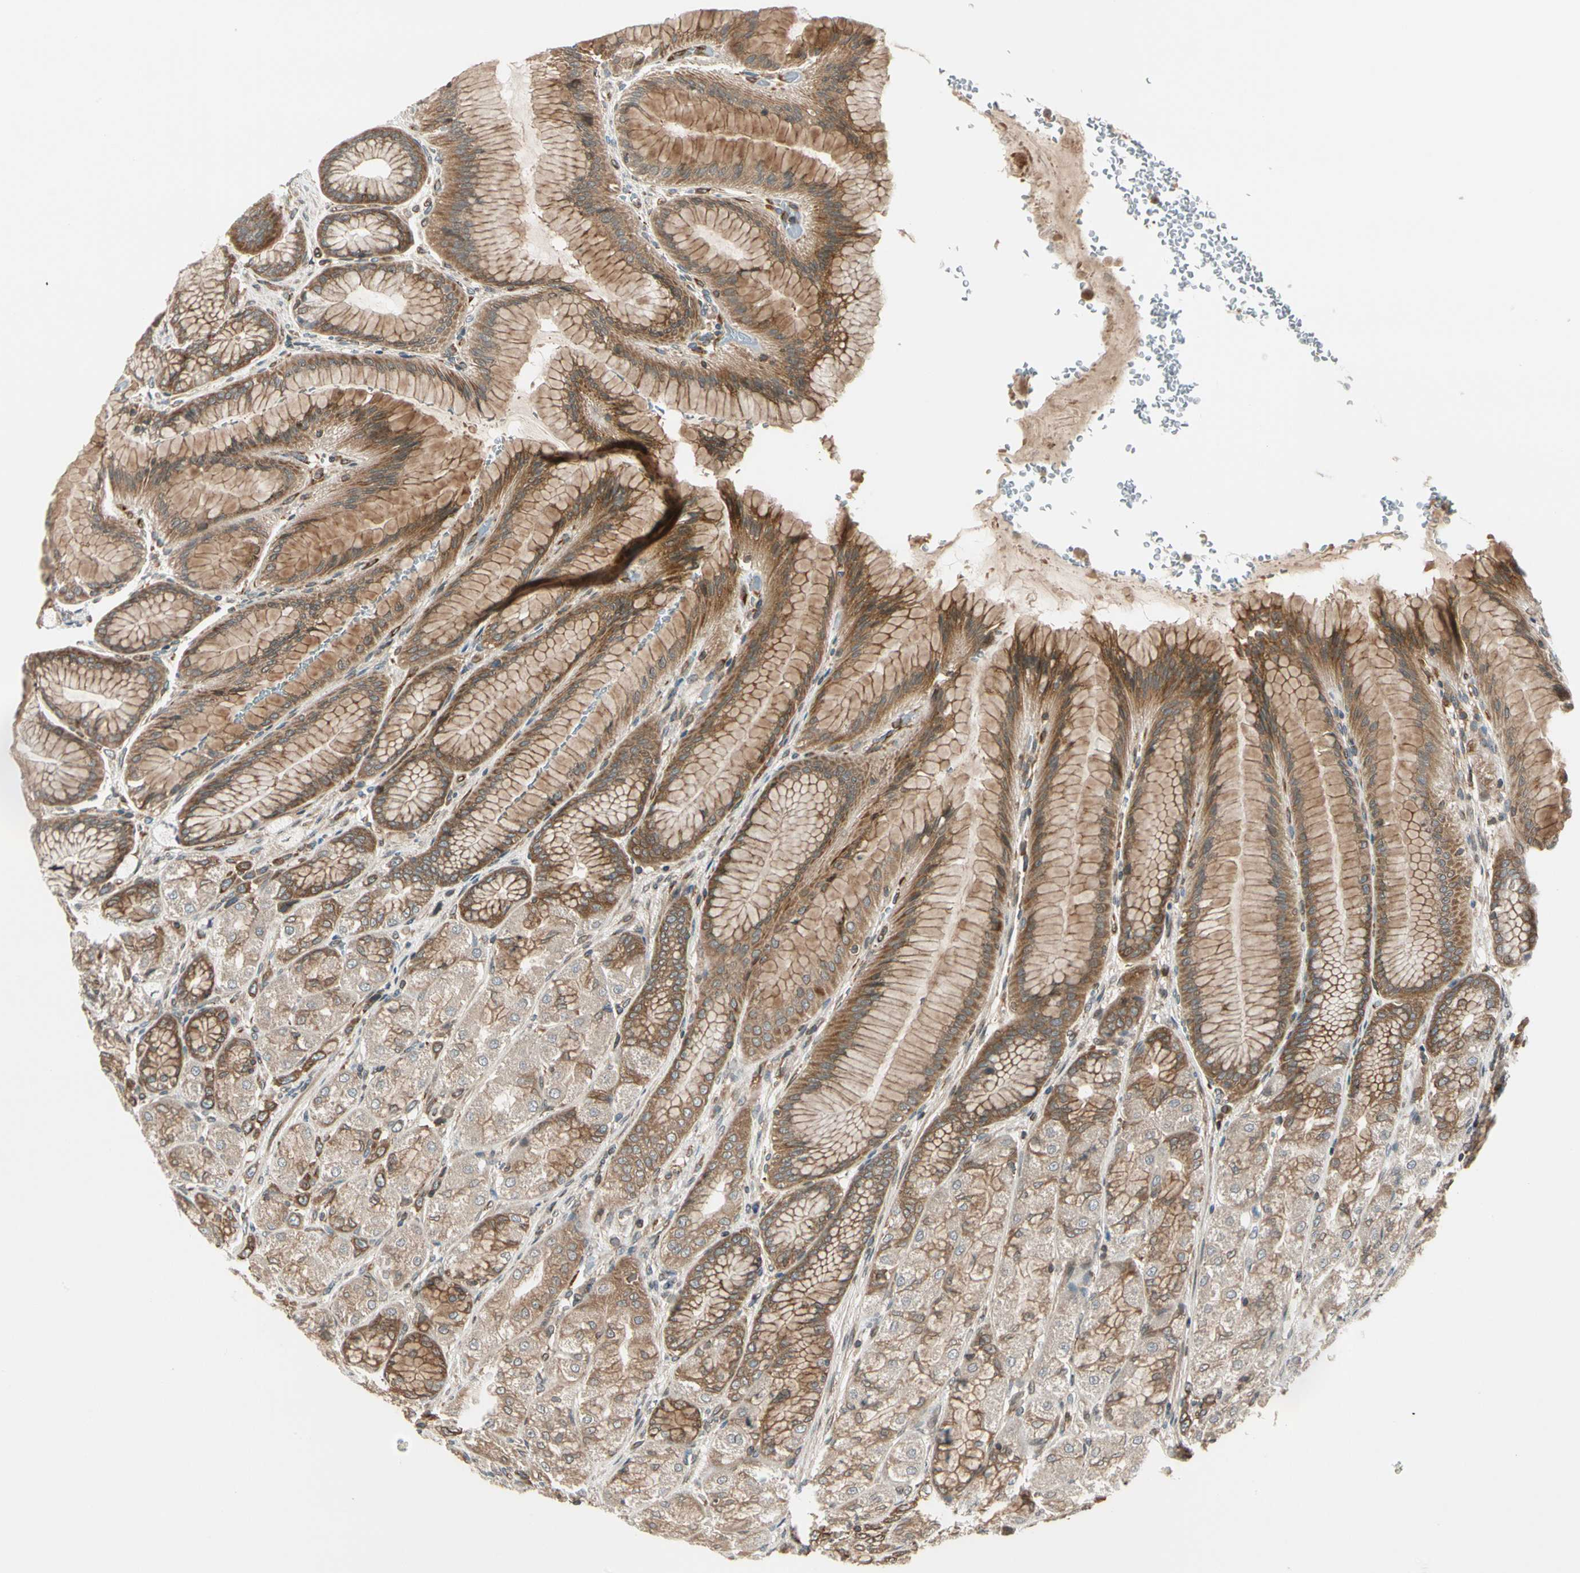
{"staining": {"intensity": "moderate", "quantity": "25%-75%", "location": "cytoplasmic/membranous"}, "tissue": "stomach", "cell_type": "Glandular cells", "image_type": "normal", "snomed": [{"axis": "morphology", "description": "Normal tissue, NOS"}, {"axis": "morphology", "description": "Adenocarcinoma, NOS"}, {"axis": "topography", "description": "Stomach"}, {"axis": "topography", "description": "Stomach, lower"}], "caption": "Immunohistochemical staining of unremarkable stomach exhibits moderate cytoplasmic/membranous protein positivity in about 25%-75% of glandular cells. (IHC, brightfield microscopy, high magnification).", "gene": "TRIO", "patient": {"sex": "female", "age": 65}}